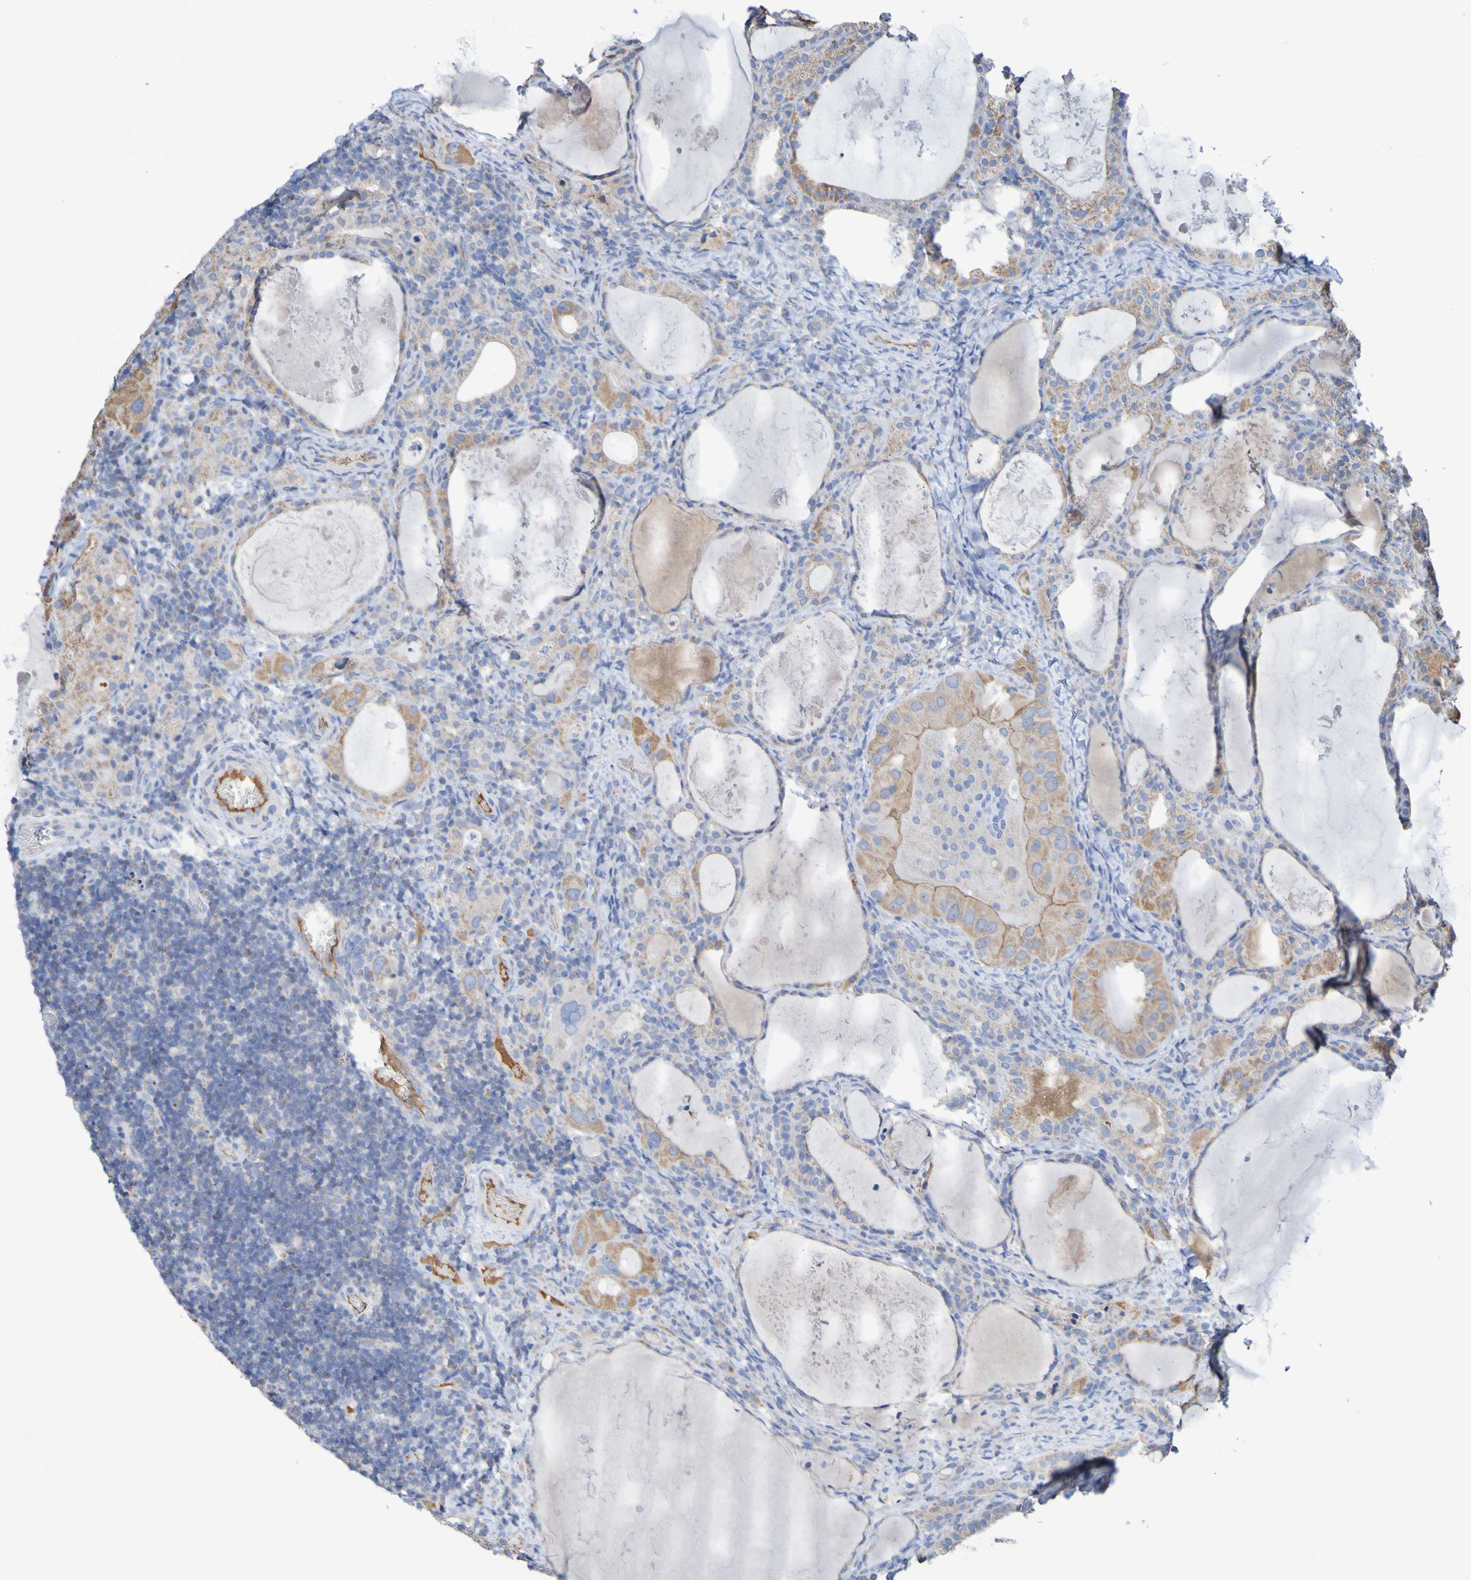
{"staining": {"intensity": "moderate", "quantity": ">75%", "location": "cytoplasmic/membranous"}, "tissue": "thyroid cancer", "cell_type": "Tumor cells", "image_type": "cancer", "snomed": [{"axis": "morphology", "description": "Papillary adenocarcinoma, NOS"}, {"axis": "topography", "description": "Thyroid gland"}], "caption": "Immunohistochemistry histopathology image of human thyroid cancer (papillary adenocarcinoma) stained for a protein (brown), which exhibits medium levels of moderate cytoplasmic/membranous staining in approximately >75% of tumor cells.", "gene": "CNTN2", "patient": {"sex": "female", "age": 42}}